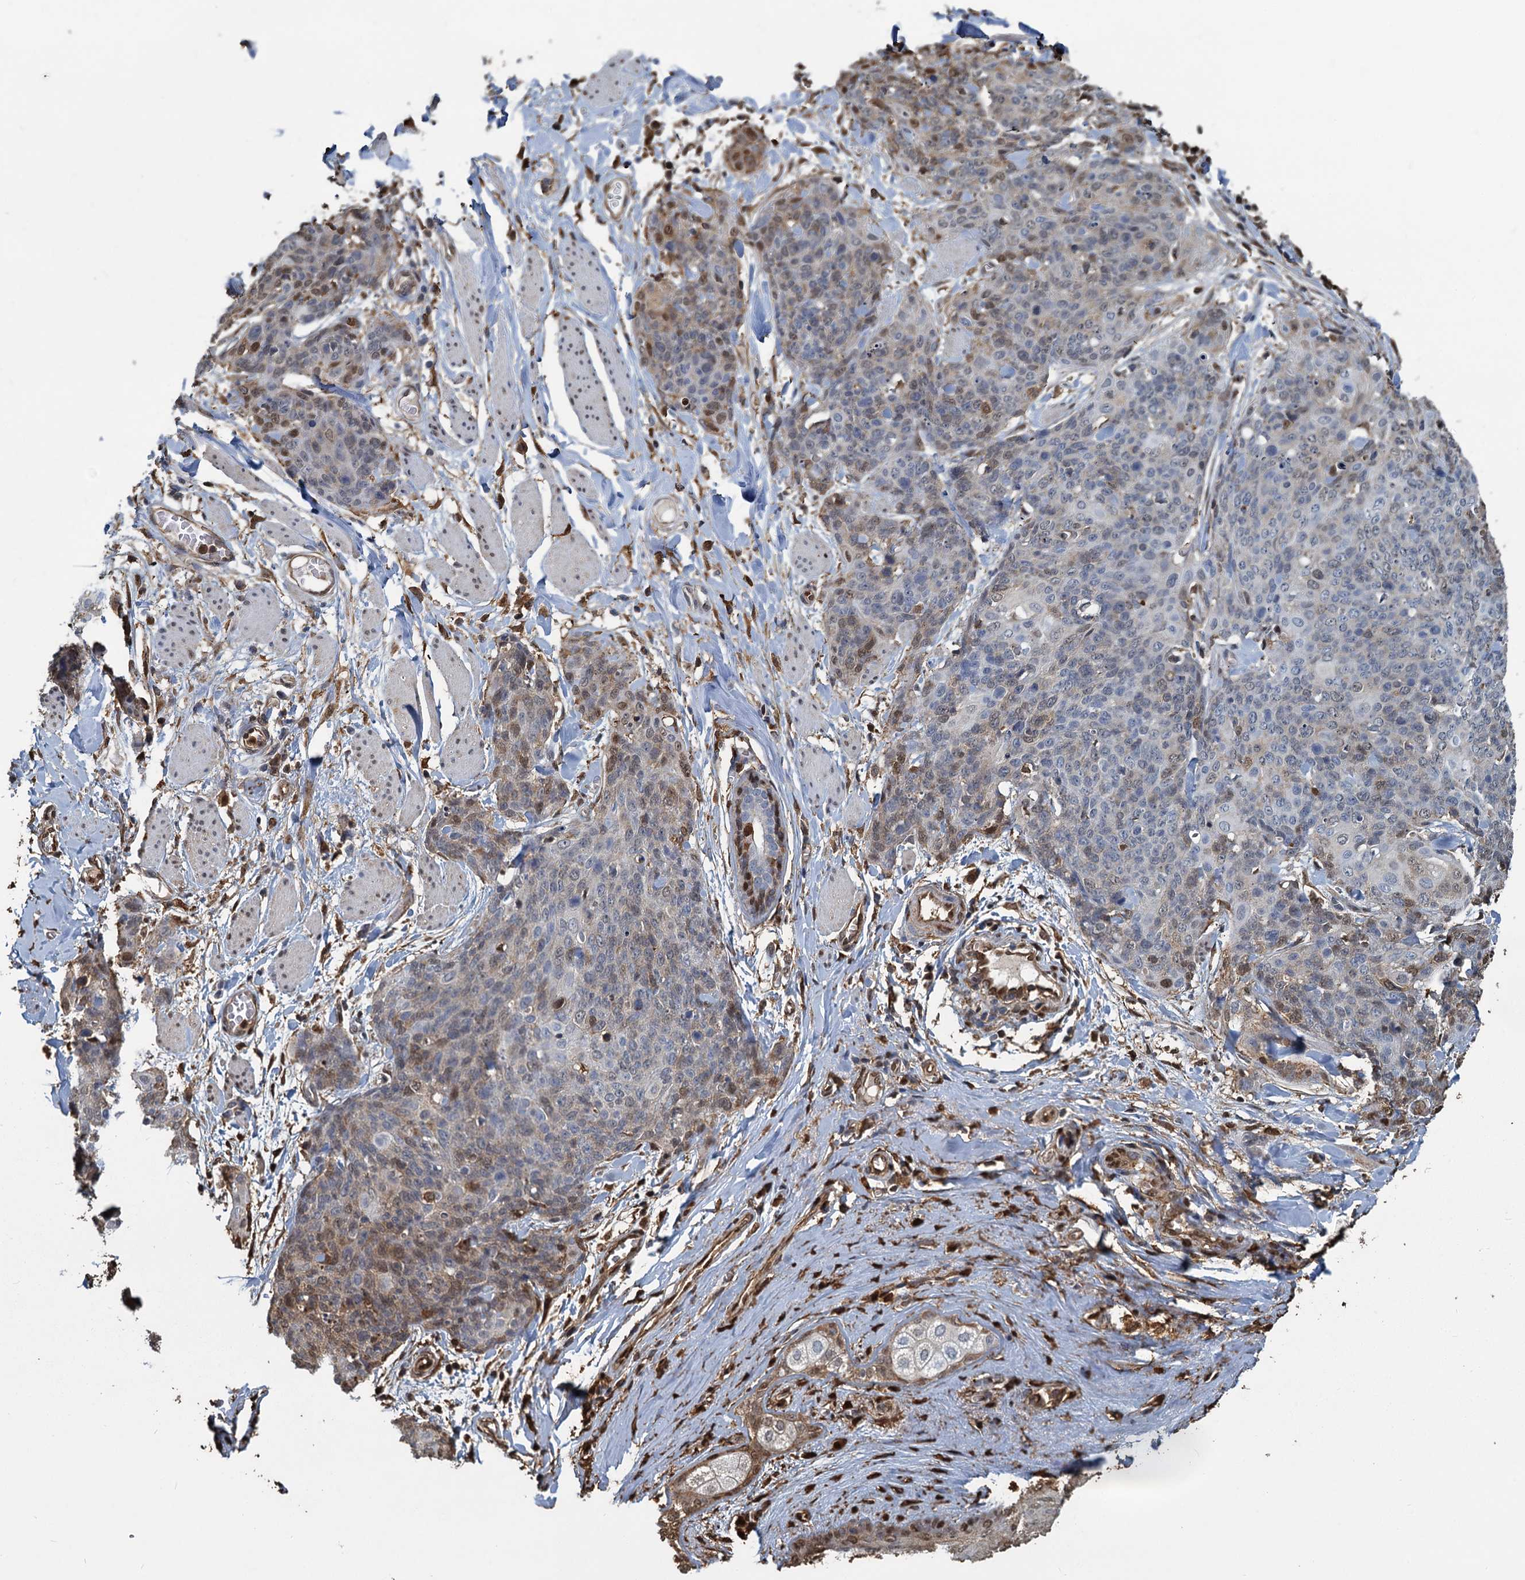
{"staining": {"intensity": "moderate", "quantity": "<25%", "location": "cytoplasmic/membranous,nuclear"}, "tissue": "skin cancer", "cell_type": "Tumor cells", "image_type": "cancer", "snomed": [{"axis": "morphology", "description": "Squamous cell carcinoma, NOS"}, {"axis": "topography", "description": "Skin"}, {"axis": "topography", "description": "Vulva"}], "caption": "A brown stain labels moderate cytoplasmic/membranous and nuclear positivity of a protein in human skin cancer (squamous cell carcinoma) tumor cells.", "gene": "S100A6", "patient": {"sex": "female", "age": 85}}